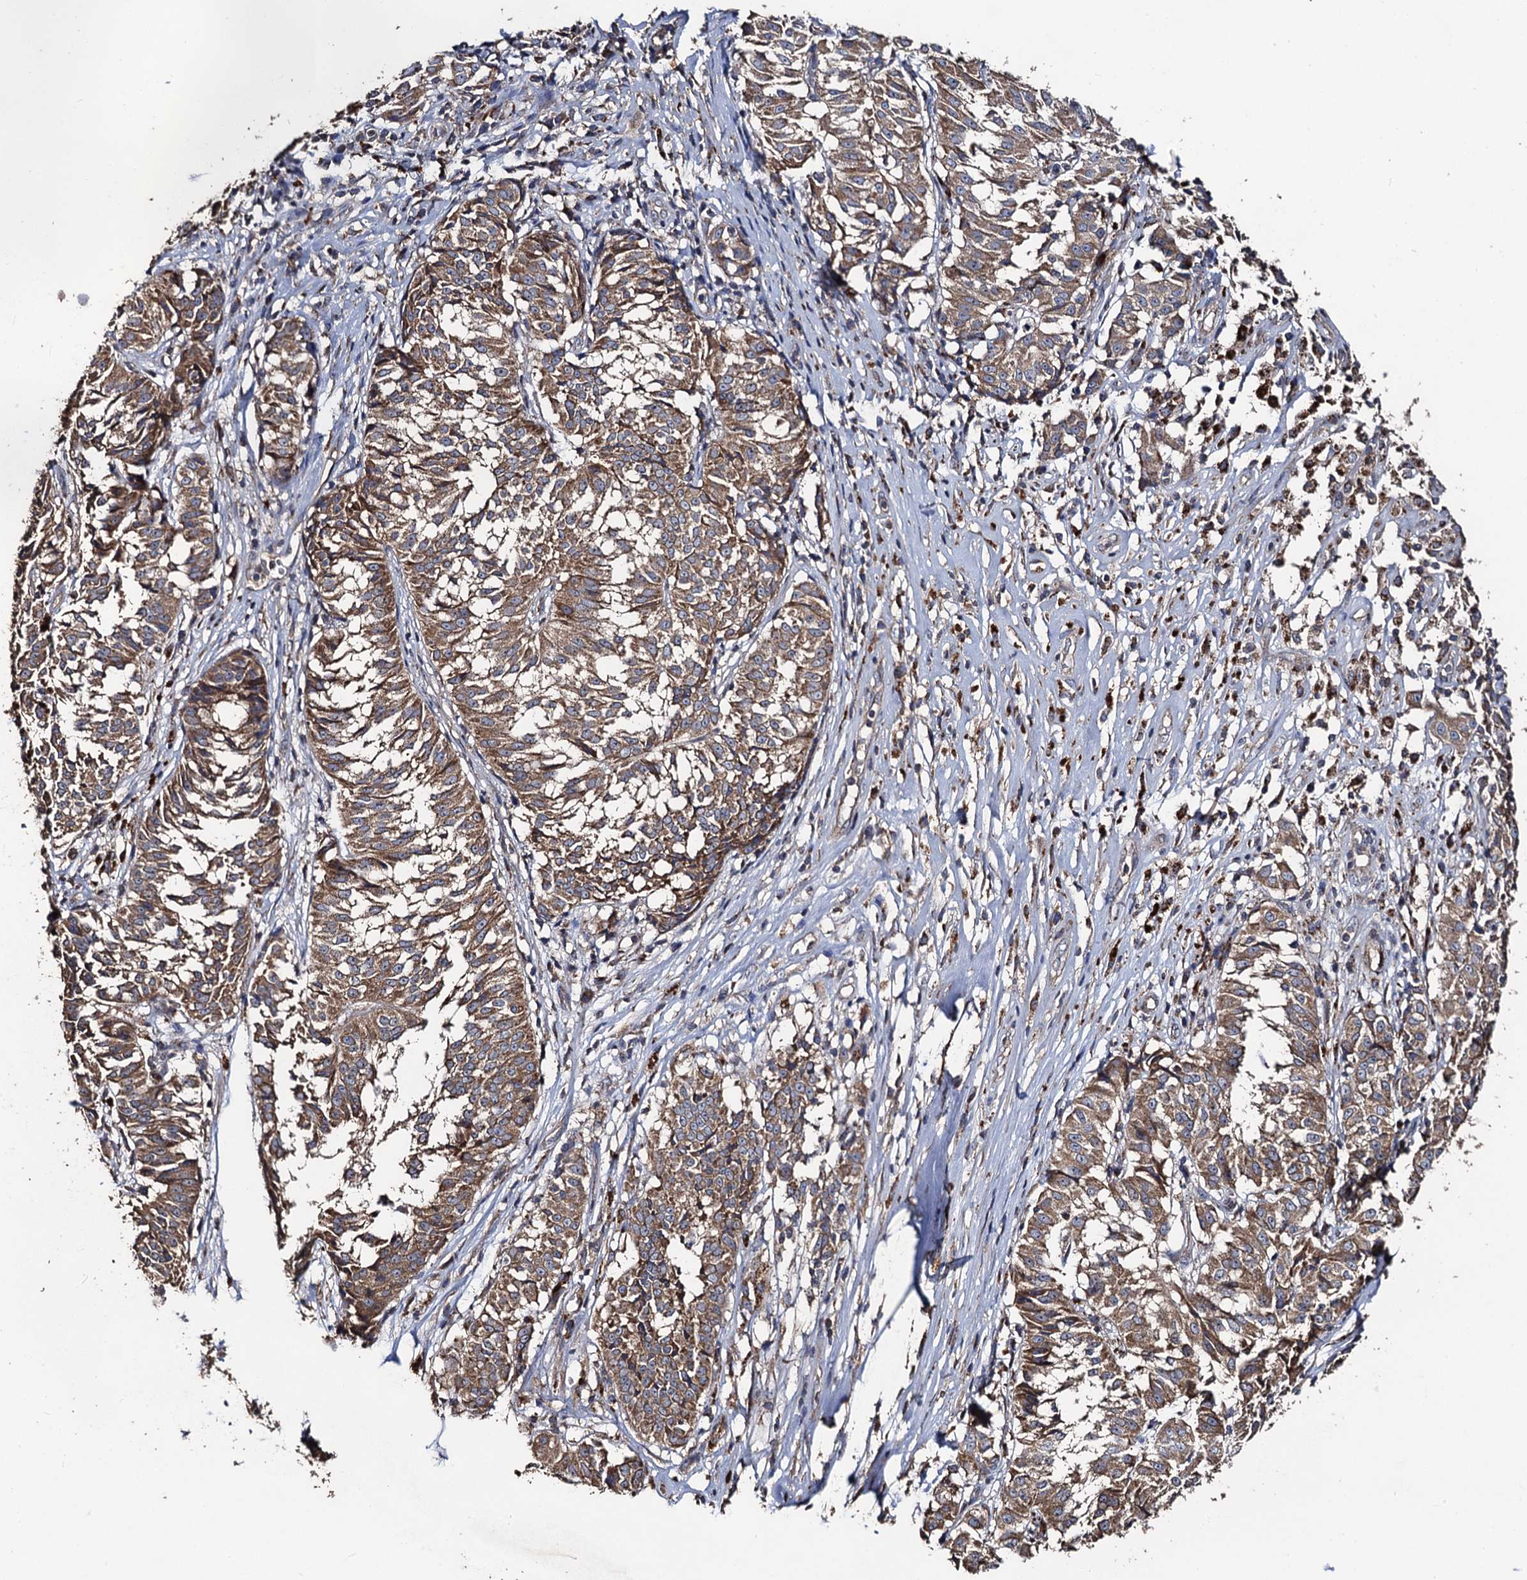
{"staining": {"intensity": "moderate", "quantity": ">75%", "location": "cytoplasmic/membranous"}, "tissue": "melanoma", "cell_type": "Tumor cells", "image_type": "cancer", "snomed": [{"axis": "morphology", "description": "Malignant melanoma, NOS"}, {"axis": "topography", "description": "Skin"}], "caption": "Tumor cells display medium levels of moderate cytoplasmic/membranous expression in about >75% of cells in malignant melanoma.", "gene": "PPTC7", "patient": {"sex": "female", "age": 72}}